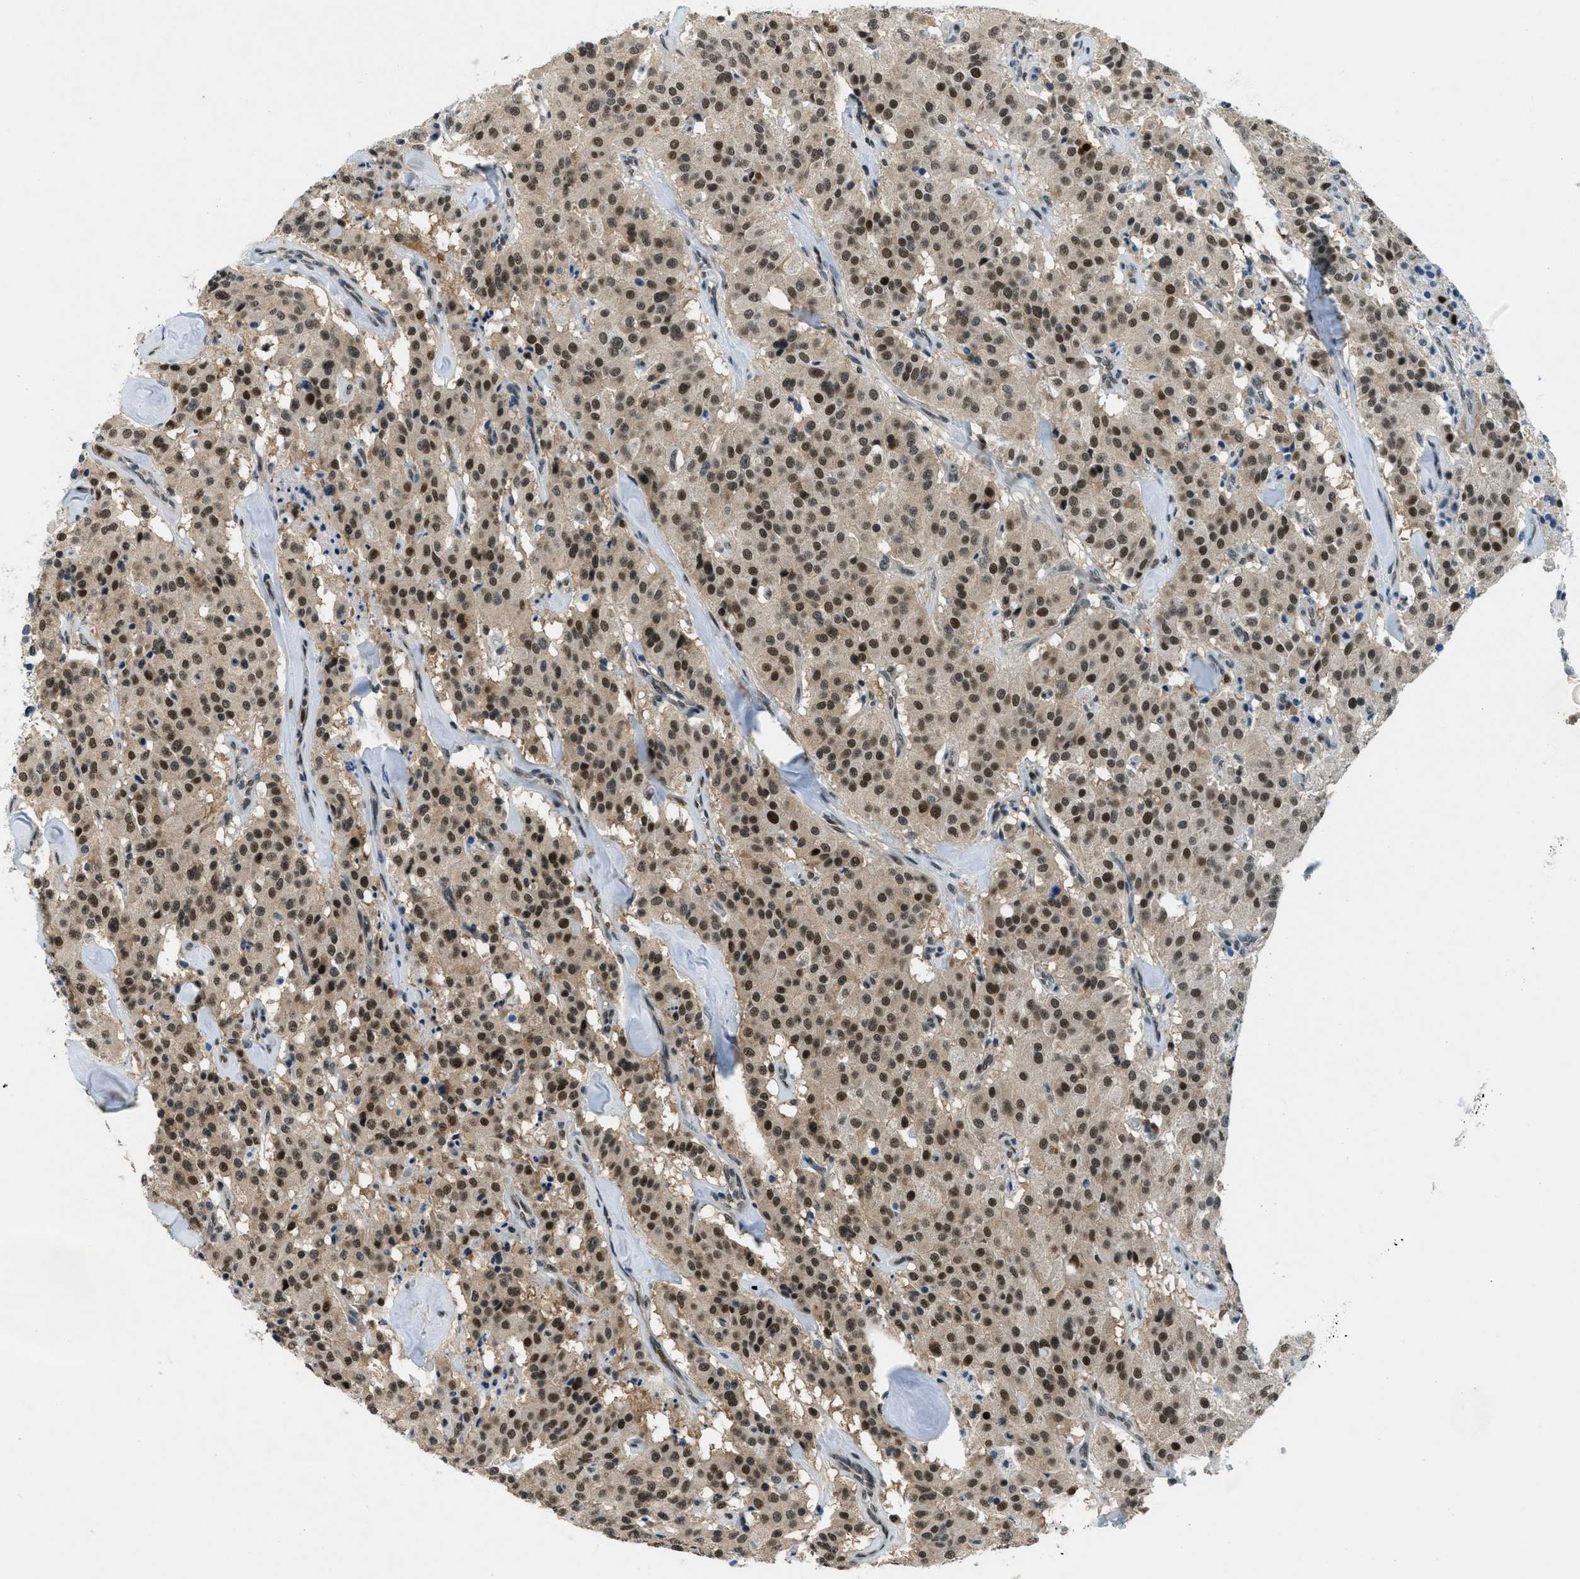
{"staining": {"intensity": "strong", "quantity": ">75%", "location": "nuclear"}, "tissue": "carcinoid", "cell_type": "Tumor cells", "image_type": "cancer", "snomed": [{"axis": "morphology", "description": "Carcinoid, malignant, NOS"}, {"axis": "topography", "description": "Lung"}], "caption": "DAB immunohistochemical staining of carcinoid reveals strong nuclear protein positivity in approximately >75% of tumor cells. The protein of interest is shown in brown color, while the nuclei are stained blue.", "gene": "OGFR", "patient": {"sex": "male", "age": 30}}